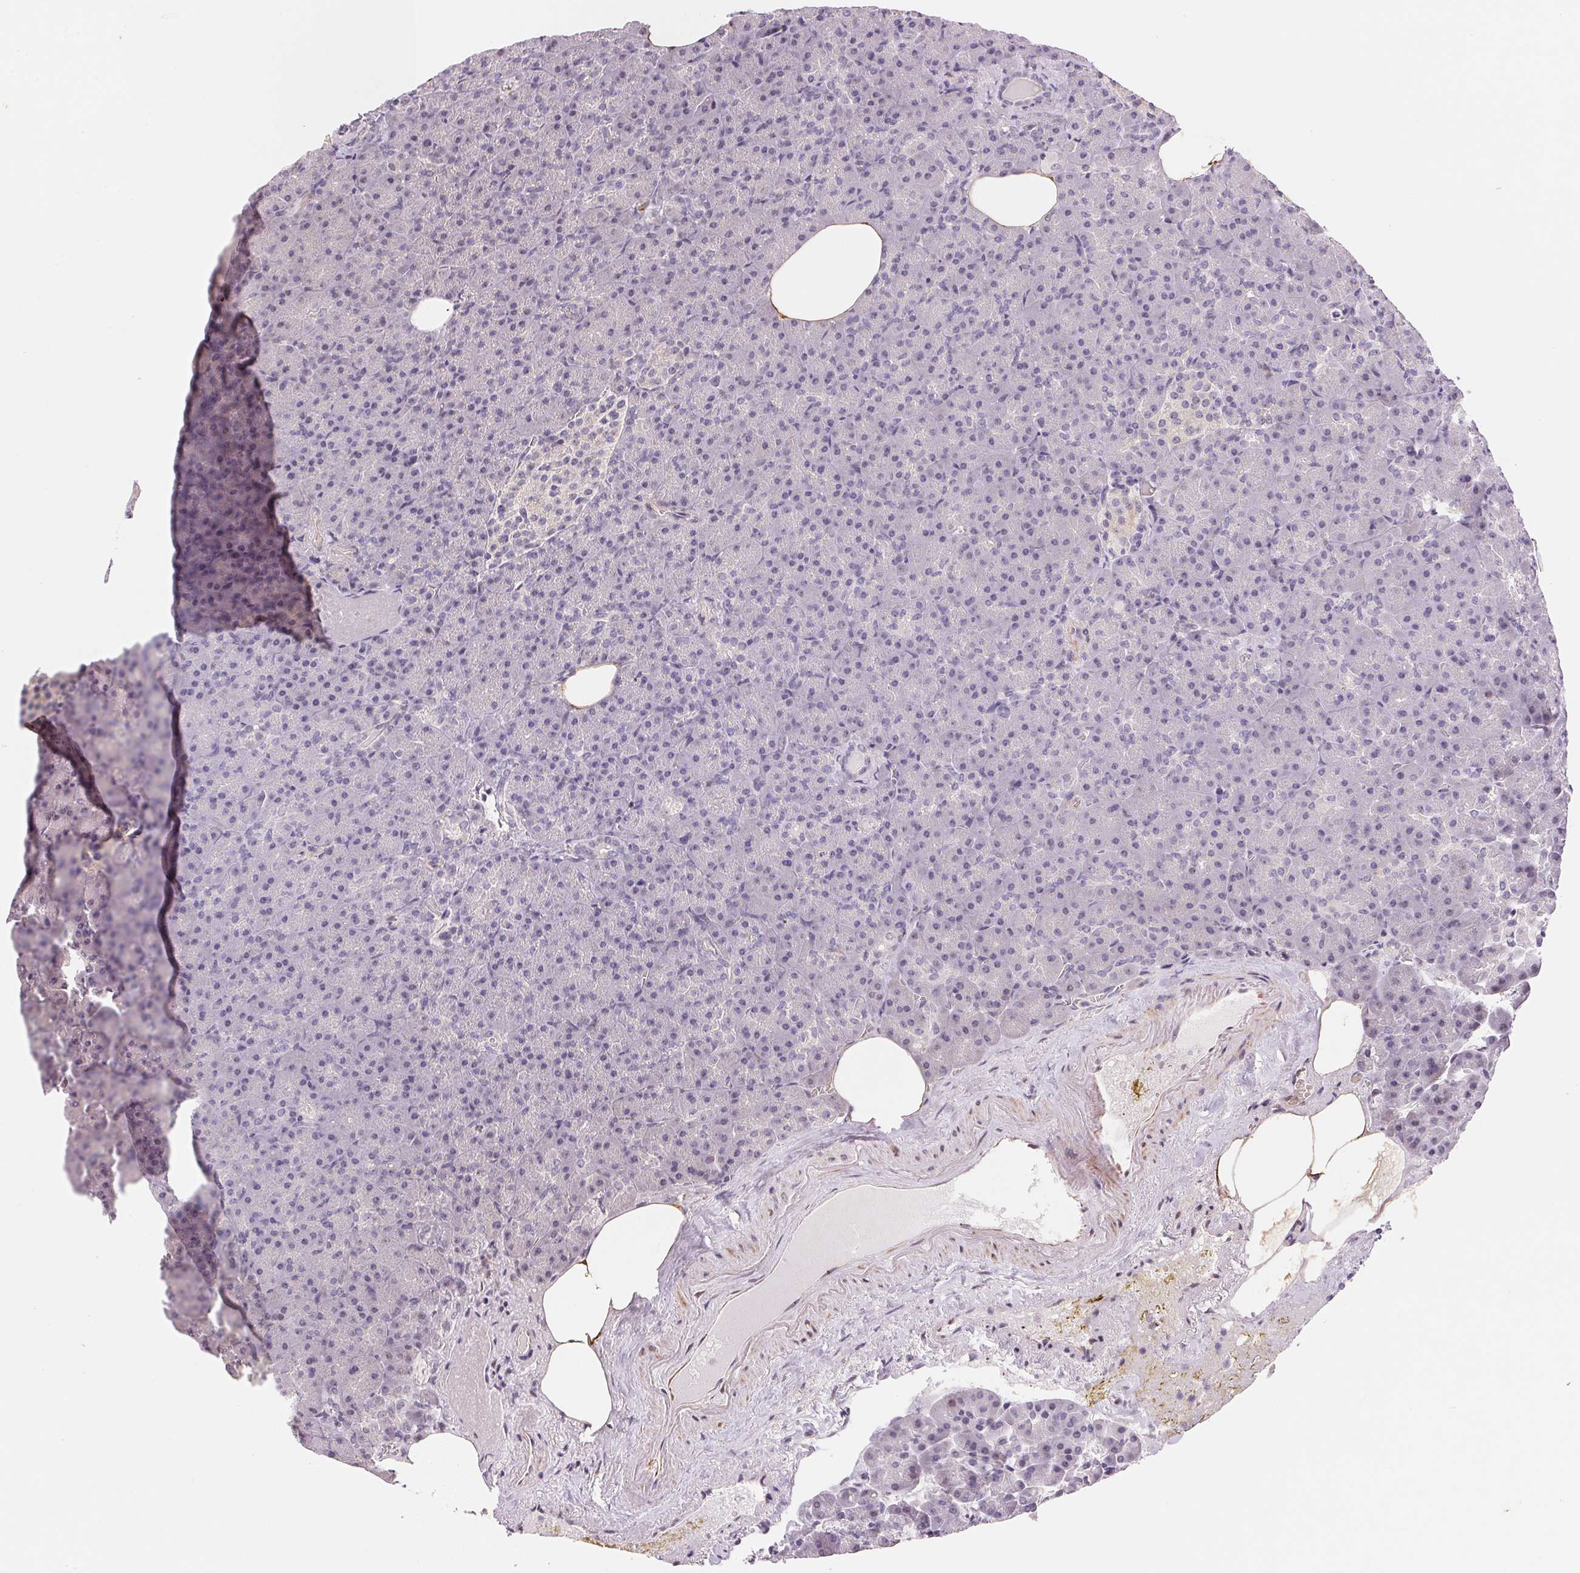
{"staining": {"intensity": "negative", "quantity": "none", "location": "none"}, "tissue": "pancreas", "cell_type": "Exocrine glandular cells", "image_type": "normal", "snomed": [{"axis": "morphology", "description": "Normal tissue, NOS"}, {"axis": "topography", "description": "Pancreas"}], "caption": "Immunohistochemistry (IHC) photomicrograph of unremarkable pancreas: human pancreas stained with DAB (3,3'-diaminobenzidine) displays no significant protein staining in exocrine glandular cells.", "gene": "GYG2", "patient": {"sex": "female", "age": 74}}